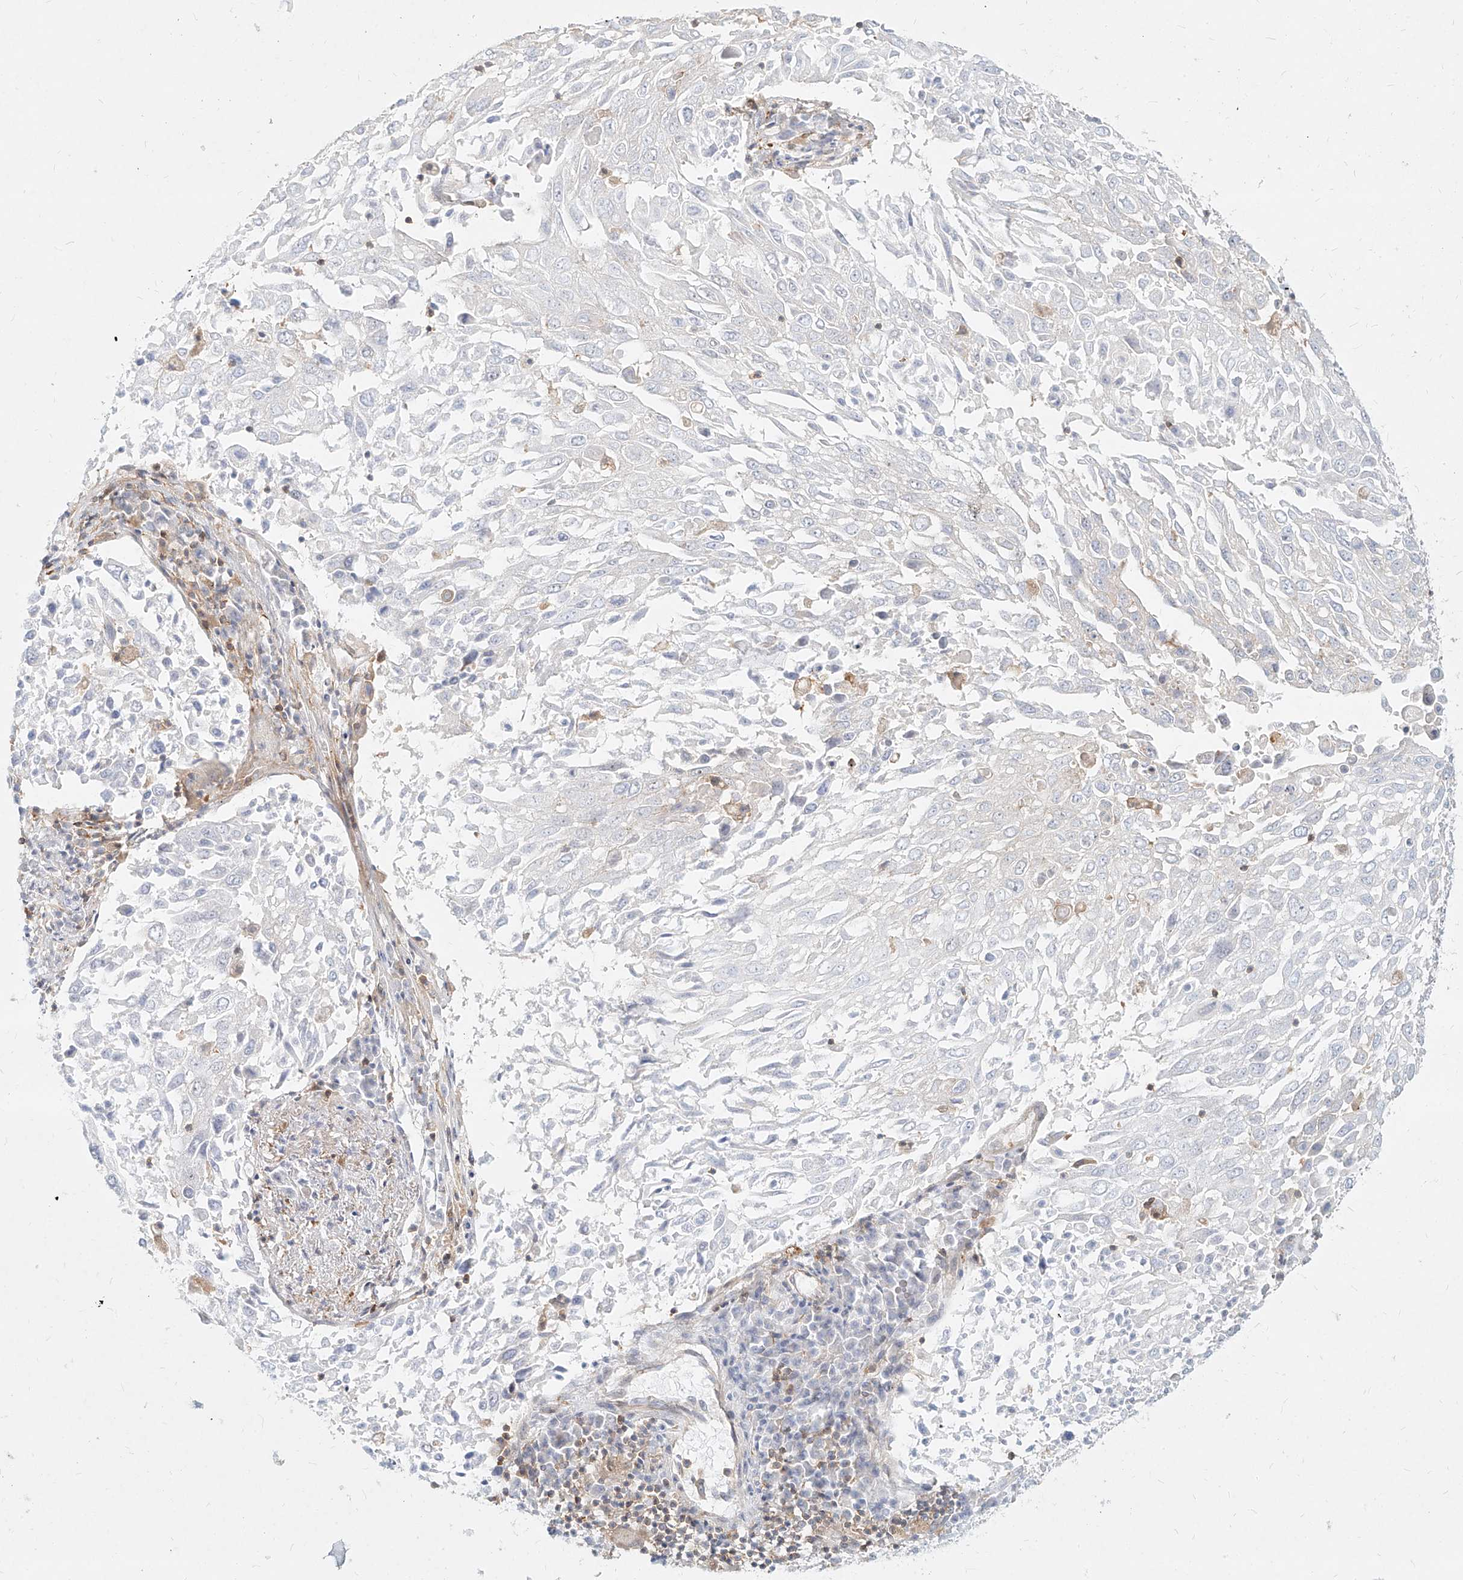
{"staining": {"intensity": "negative", "quantity": "none", "location": "none"}, "tissue": "lung cancer", "cell_type": "Tumor cells", "image_type": "cancer", "snomed": [{"axis": "morphology", "description": "Squamous cell carcinoma, NOS"}, {"axis": "topography", "description": "Lung"}], "caption": "A high-resolution image shows IHC staining of squamous cell carcinoma (lung), which displays no significant expression in tumor cells.", "gene": "SLC2A12", "patient": {"sex": "male", "age": 65}}